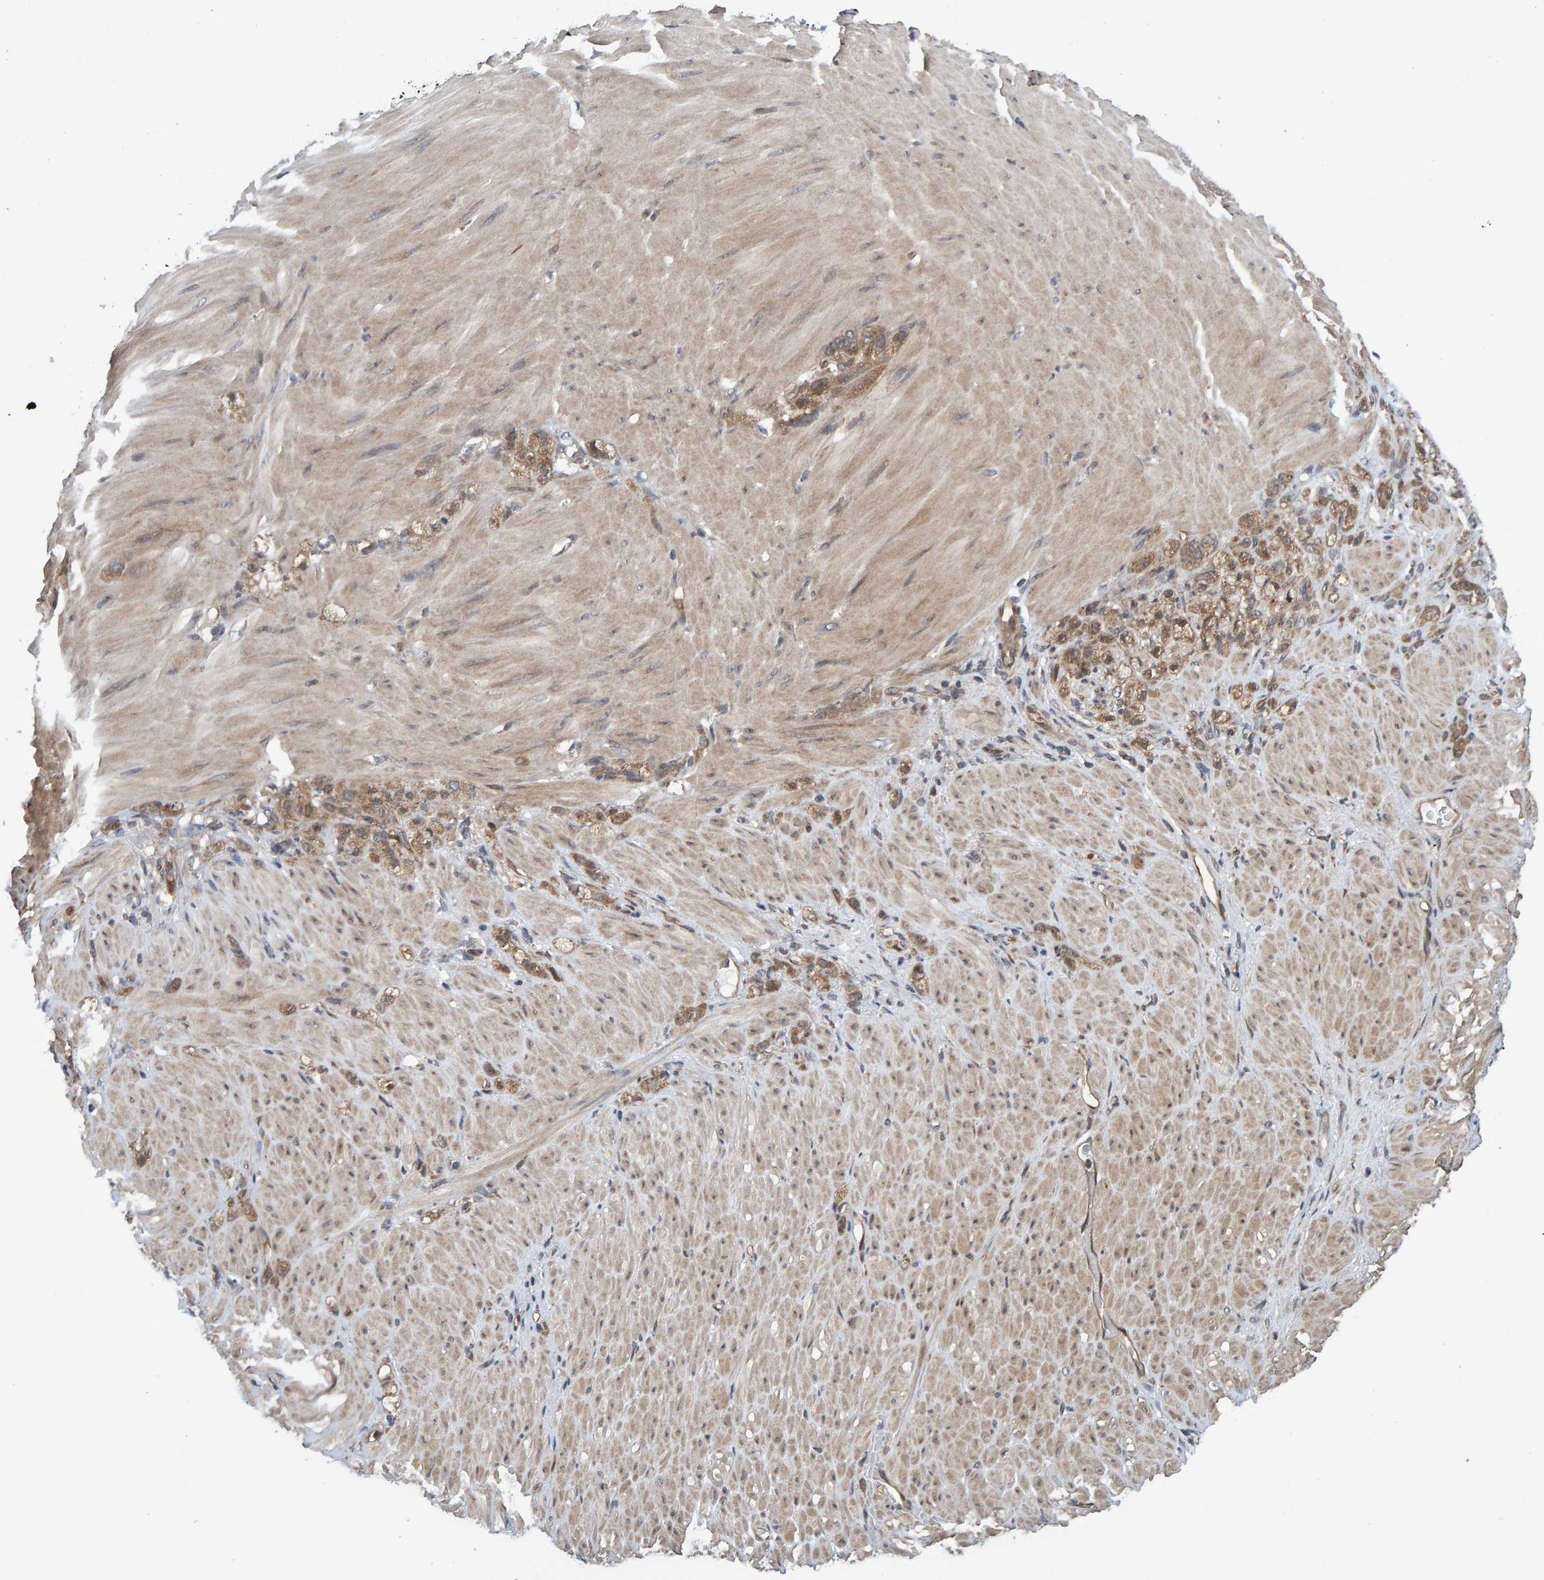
{"staining": {"intensity": "moderate", "quantity": ">75%", "location": "cytoplasmic/membranous"}, "tissue": "stomach cancer", "cell_type": "Tumor cells", "image_type": "cancer", "snomed": [{"axis": "morphology", "description": "Normal tissue, NOS"}, {"axis": "morphology", "description": "Adenocarcinoma, NOS"}, {"axis": "topography", "description": "Stomach"}], "caption": "An image of stomach cancer (adenocarcinoma) stained for a protein displays moderate cytoplasmic/membranous brown staining in tumor cells. The protein is stained brown, and the nuclei are stained in blue (DAB IHC with brightfield microscopy, high magnification).", "gene": "SCRN2", "patient": {"sex": "male", "age": 82}}